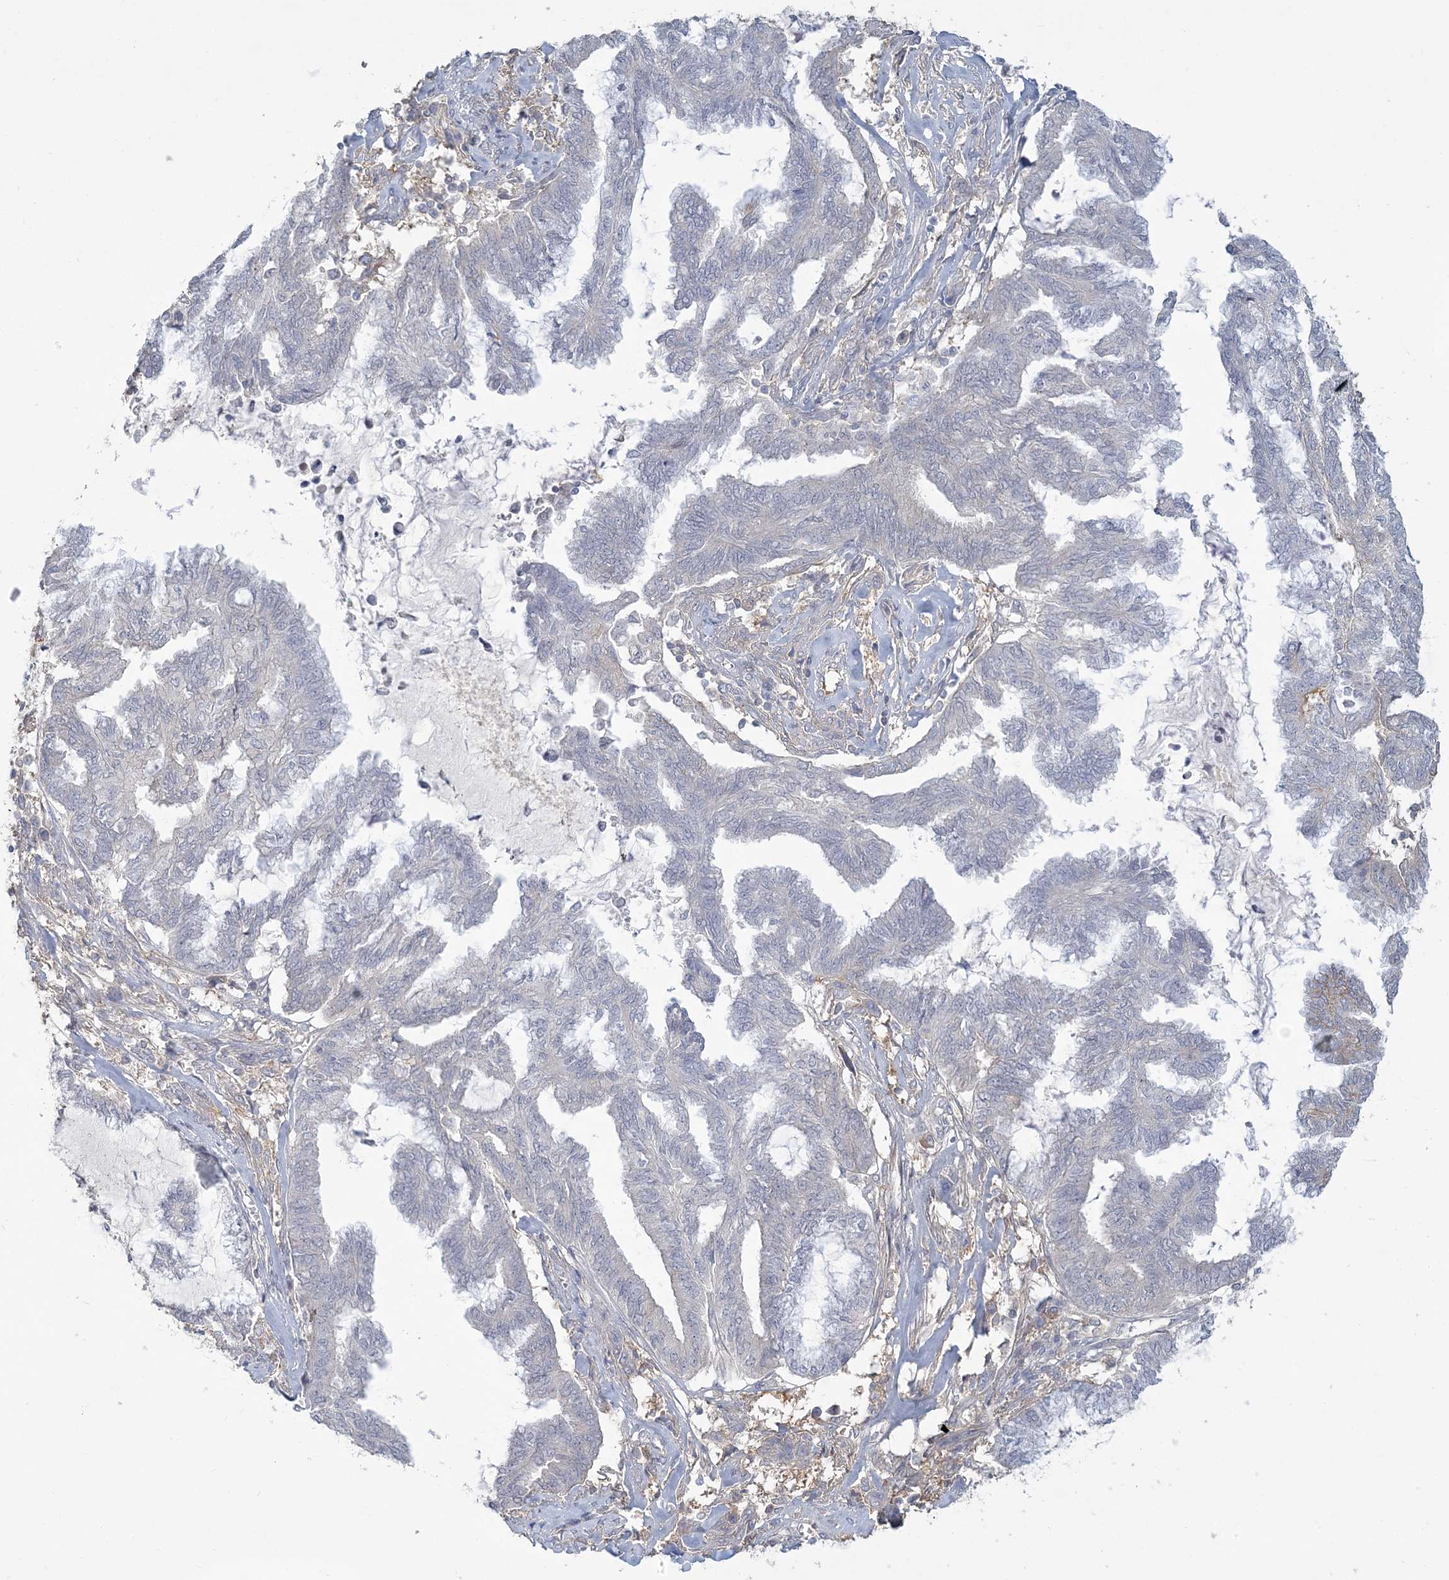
{"staining": {"intensity": "negative", "quantity": "none", "location": "none"}, "tissue": "endometrial cancer", "cell_type": "Tumor cells", "image_type": "cancer", "snomed": [{"axis": "morphology", "description": "Adenocarcinoma, NOS"}, {"axis": "topography", "description": "Endometrium"}], "caption": "The photomicrograph displays no staining of tumor cells in endometrial cancer. The staining is performed using DAB brown chromogen with nuclei counter-stained in using hematoxylin.", "gene": "ANKS1A", "patient": {"sex": "female", "age": 86}}